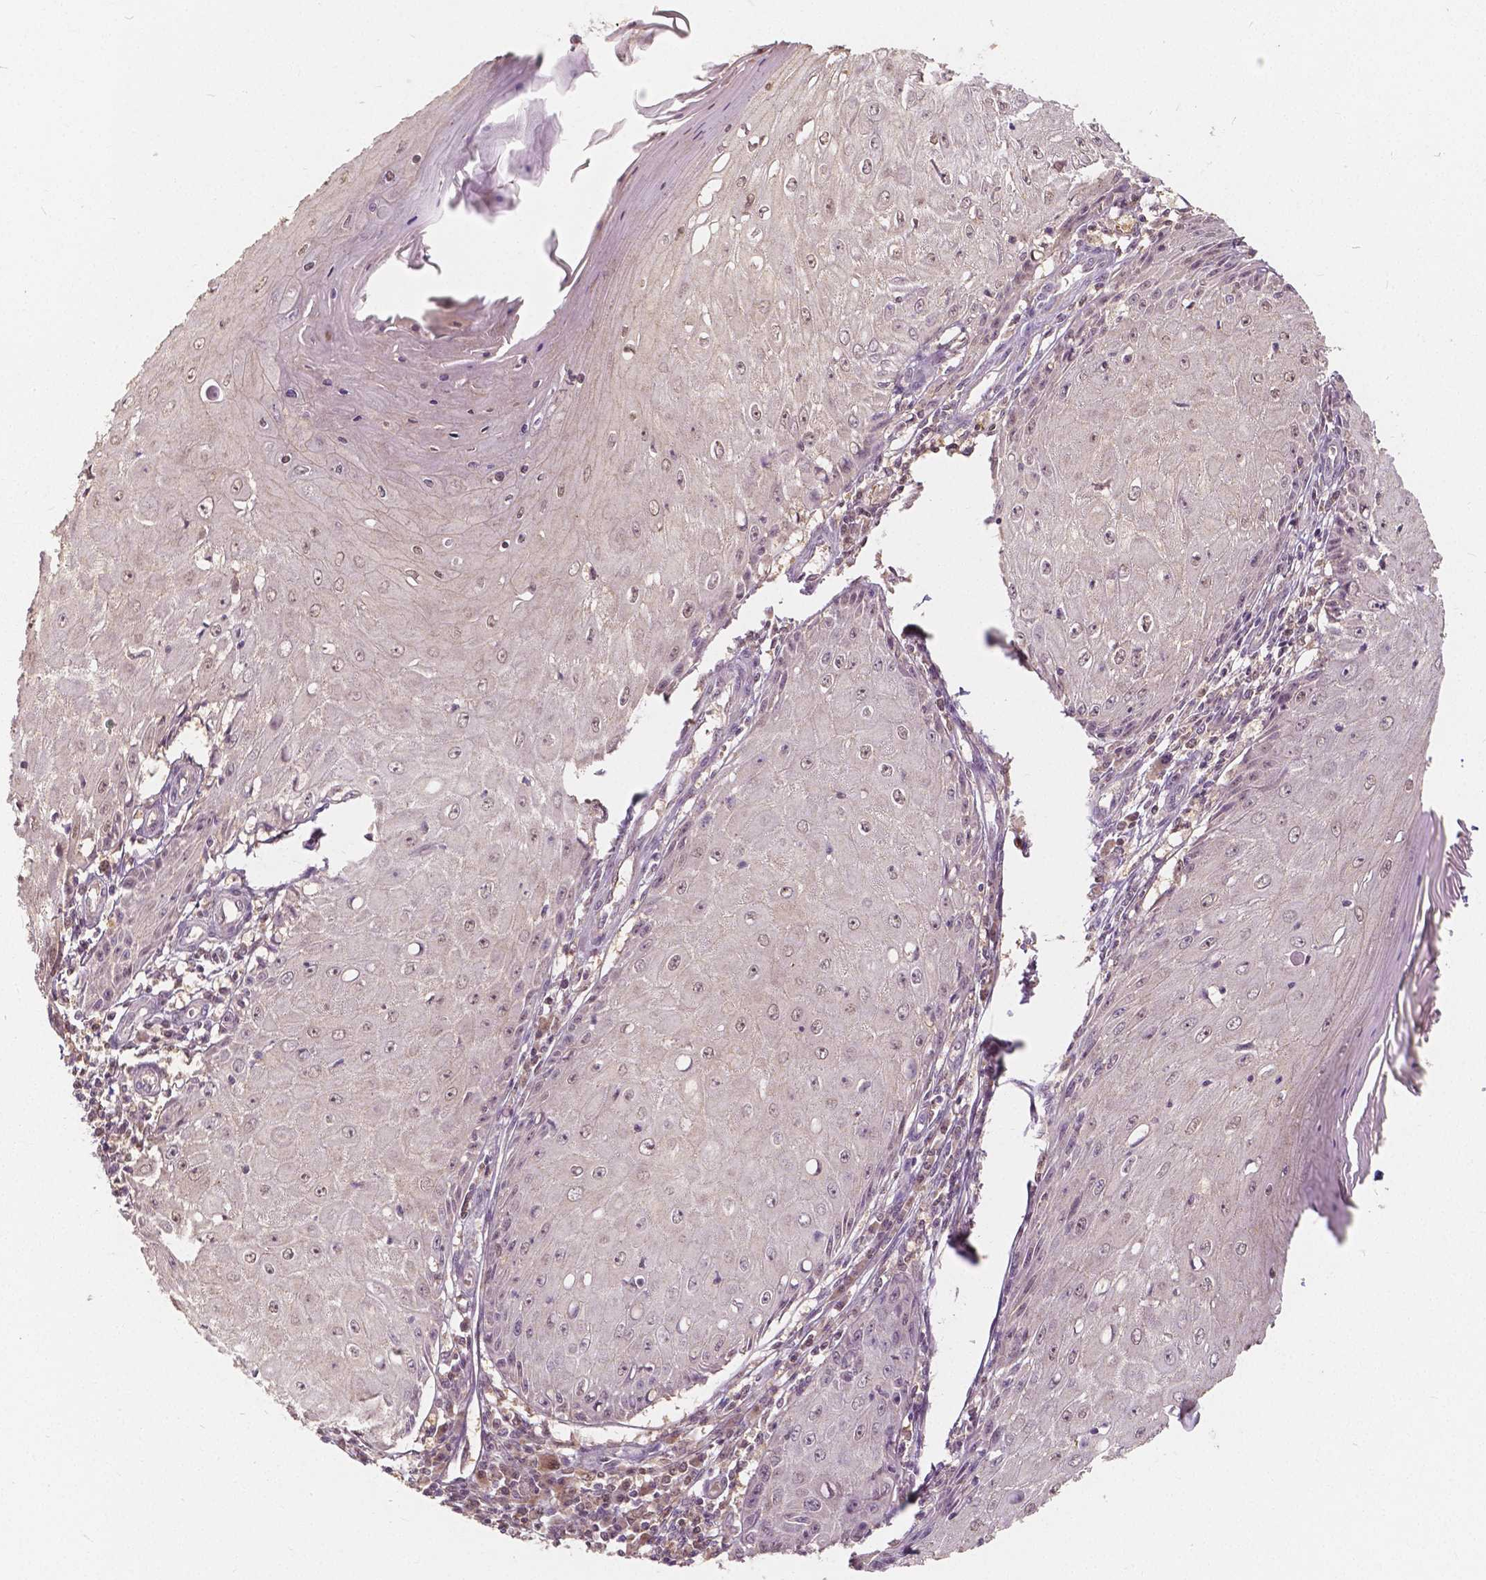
{"staining": {"intensity": "weak", "quantity": ">75%", "location": "nuclear"}, "tissue": "skin cancer", "cell_type": "Tumor cells", "image_type": "cancer", "snomed": [{"axis": "morphology", "description": "Squamous cell carcinoma, NOS"}, {"axis": "topography", "description": "Skin"}], "caption": "Skin cancer (squamous cell carcinoma) was stained to show a protein in brown. There is low levels of weak nuclear positivity in approximately >75% of tumor cells. (Stains: DAB (3,3'-diaminobenzidine) in brown, nuclei in blue, Microscopy: brightfield microscopy at high magnification).", "gene": "NAPRT", "patient": {"sex": "female", "age": 73}}